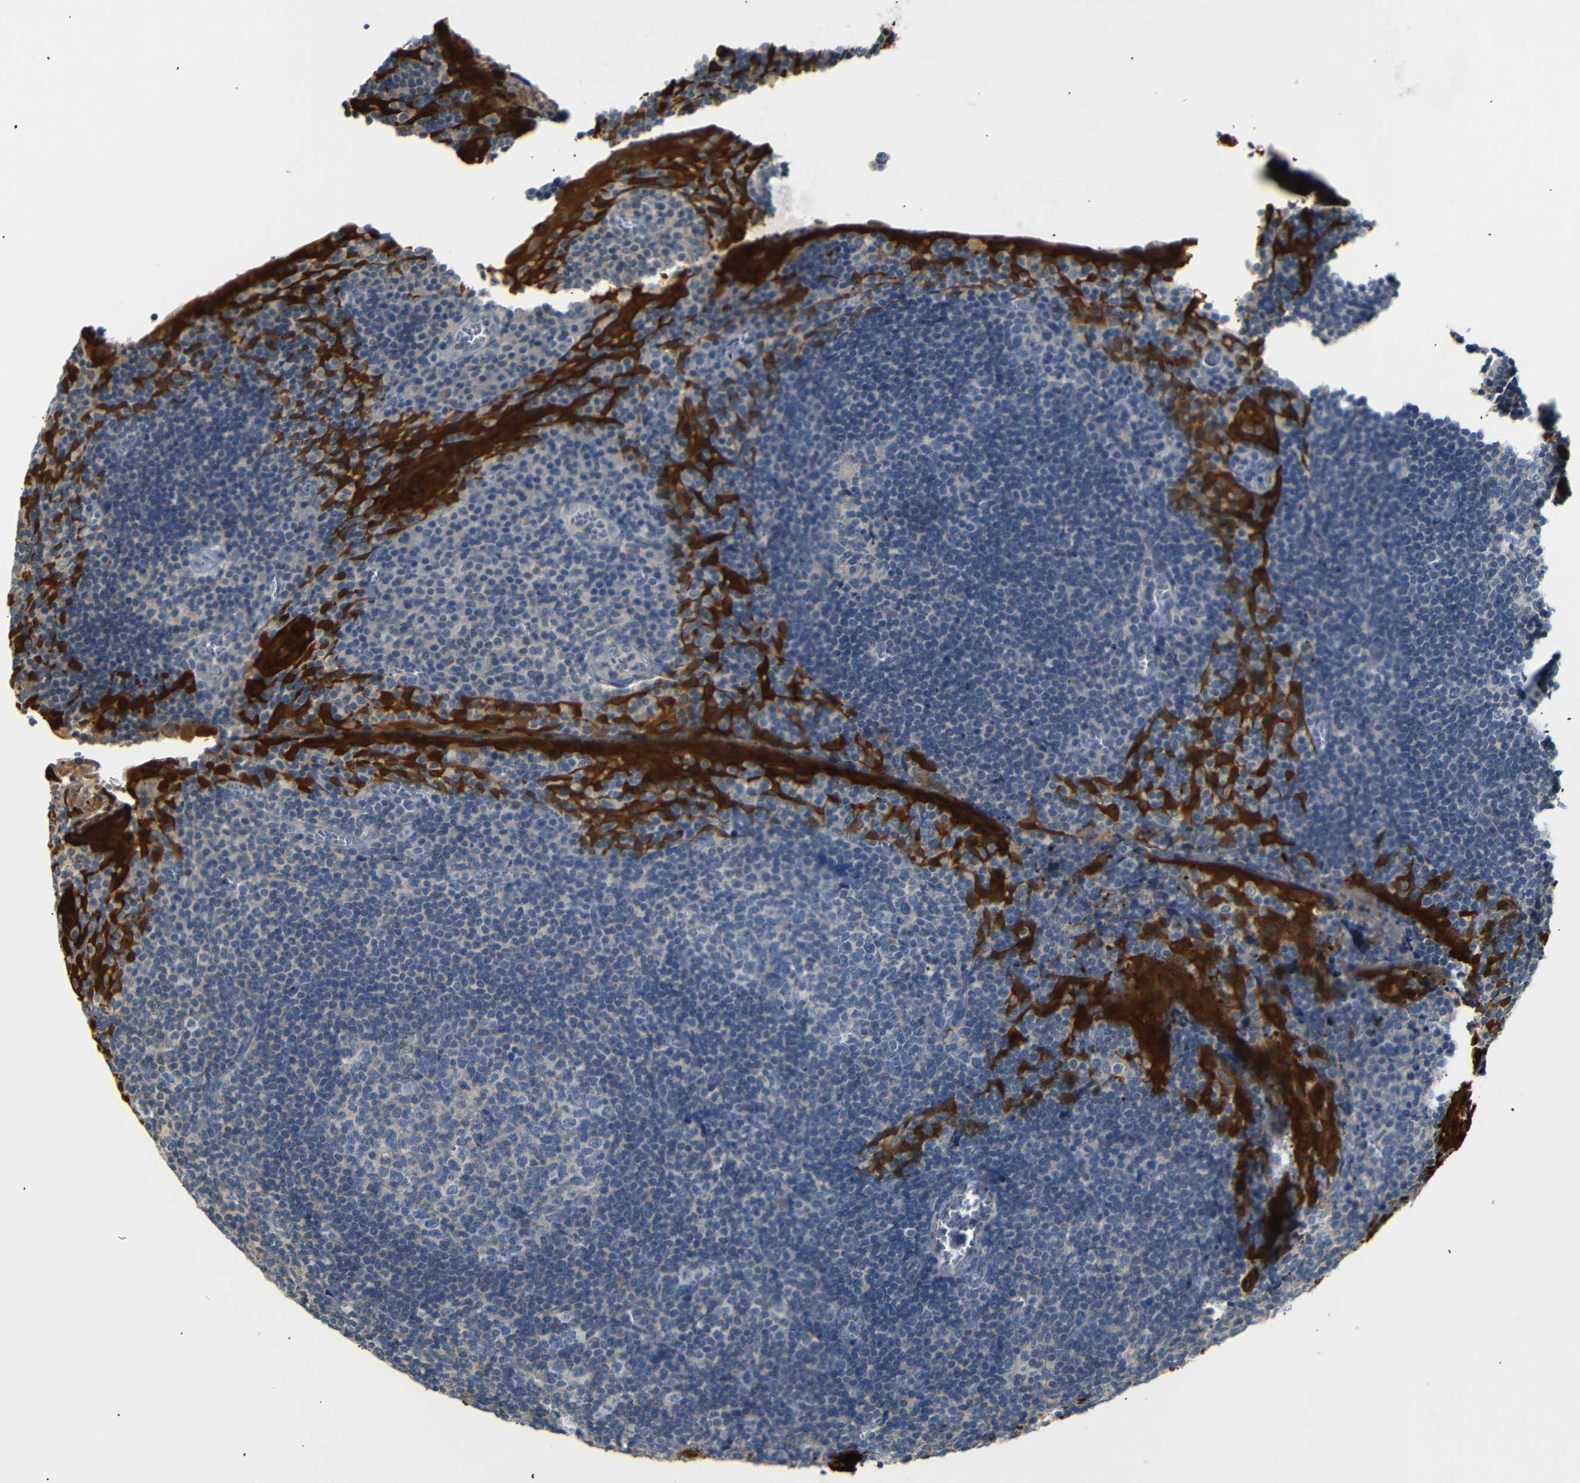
{"staining": {"intensity": "negative", "quantity": "none", "location": "none"}, "tissue": "tonsil", "cell_type": "Germinal center cells", "image_type": "normal", "snomed": [{"axis": "morphology", "description": "Normal tissue, NOS"}, {"axis": "topography", "description": "Tonsil"}], "caption": "Image shows no significant protein positivity in germinal center cells of normal tonsil.", "gene": "SFN", "patient": {"sex": "male", "age": 37}}